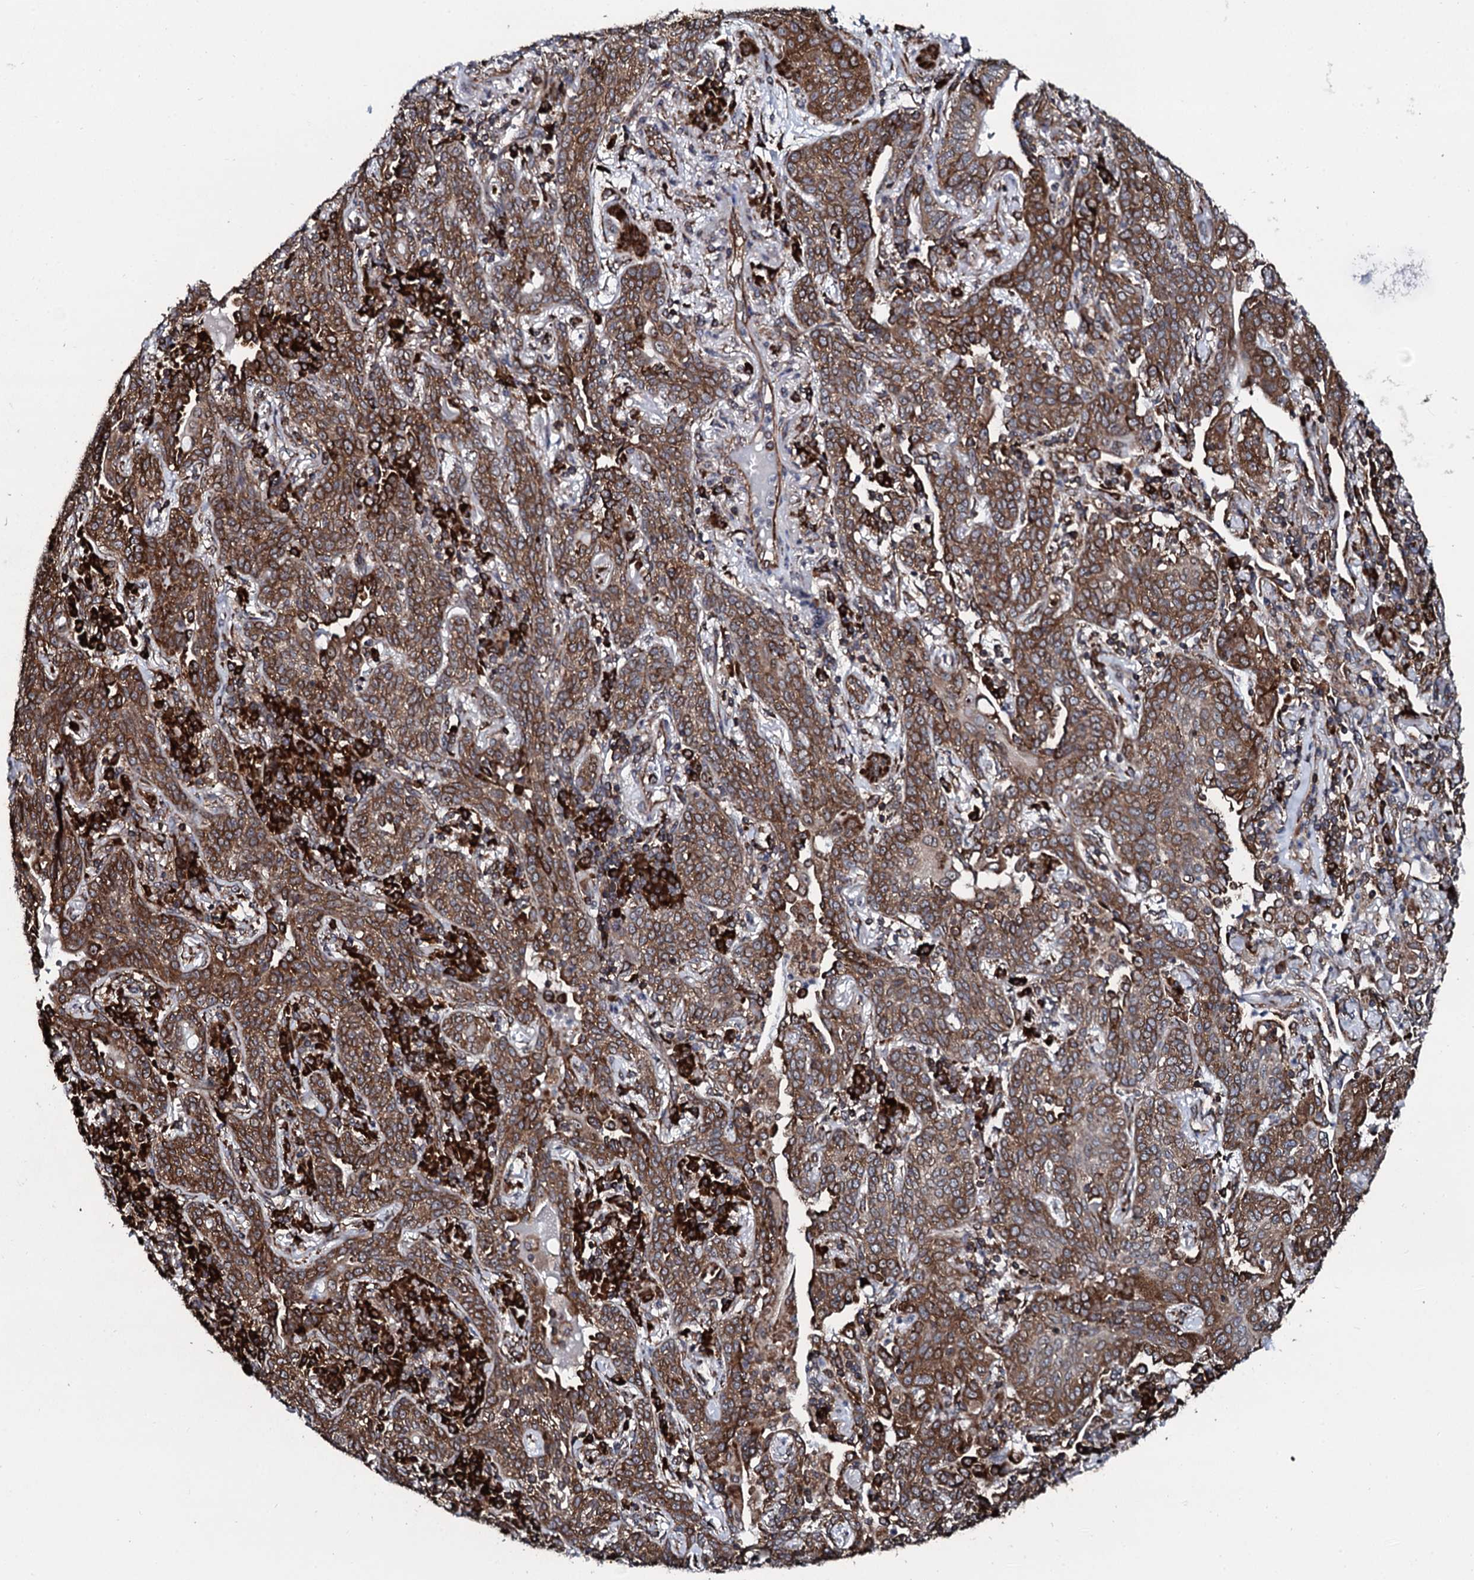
{"staining": {"intensity": "strong", "quantity": ">75%", "location": "cytoplasmic/membranous"}, "tissue": "lung cancer", "cell_type": "Tumor cells", "image_type": "cancer", "snomed": [{"axis": "morphology", "description": "Squamous cell carcinoma, NOS"}, {"axis": "topography", "description": "Lung"}], "caption": "Immunohistochemical staining of human lung squamous cell carcinoma displays strong cytoplasmic/membranous protein expression in about >75% of tumor cells. Immunohistochemistry (ihc) stains the protein in brown and the nuclei are stained blue.", "gene": "SPTY2D1", "patient": {"sex": "female", "age": 70}}